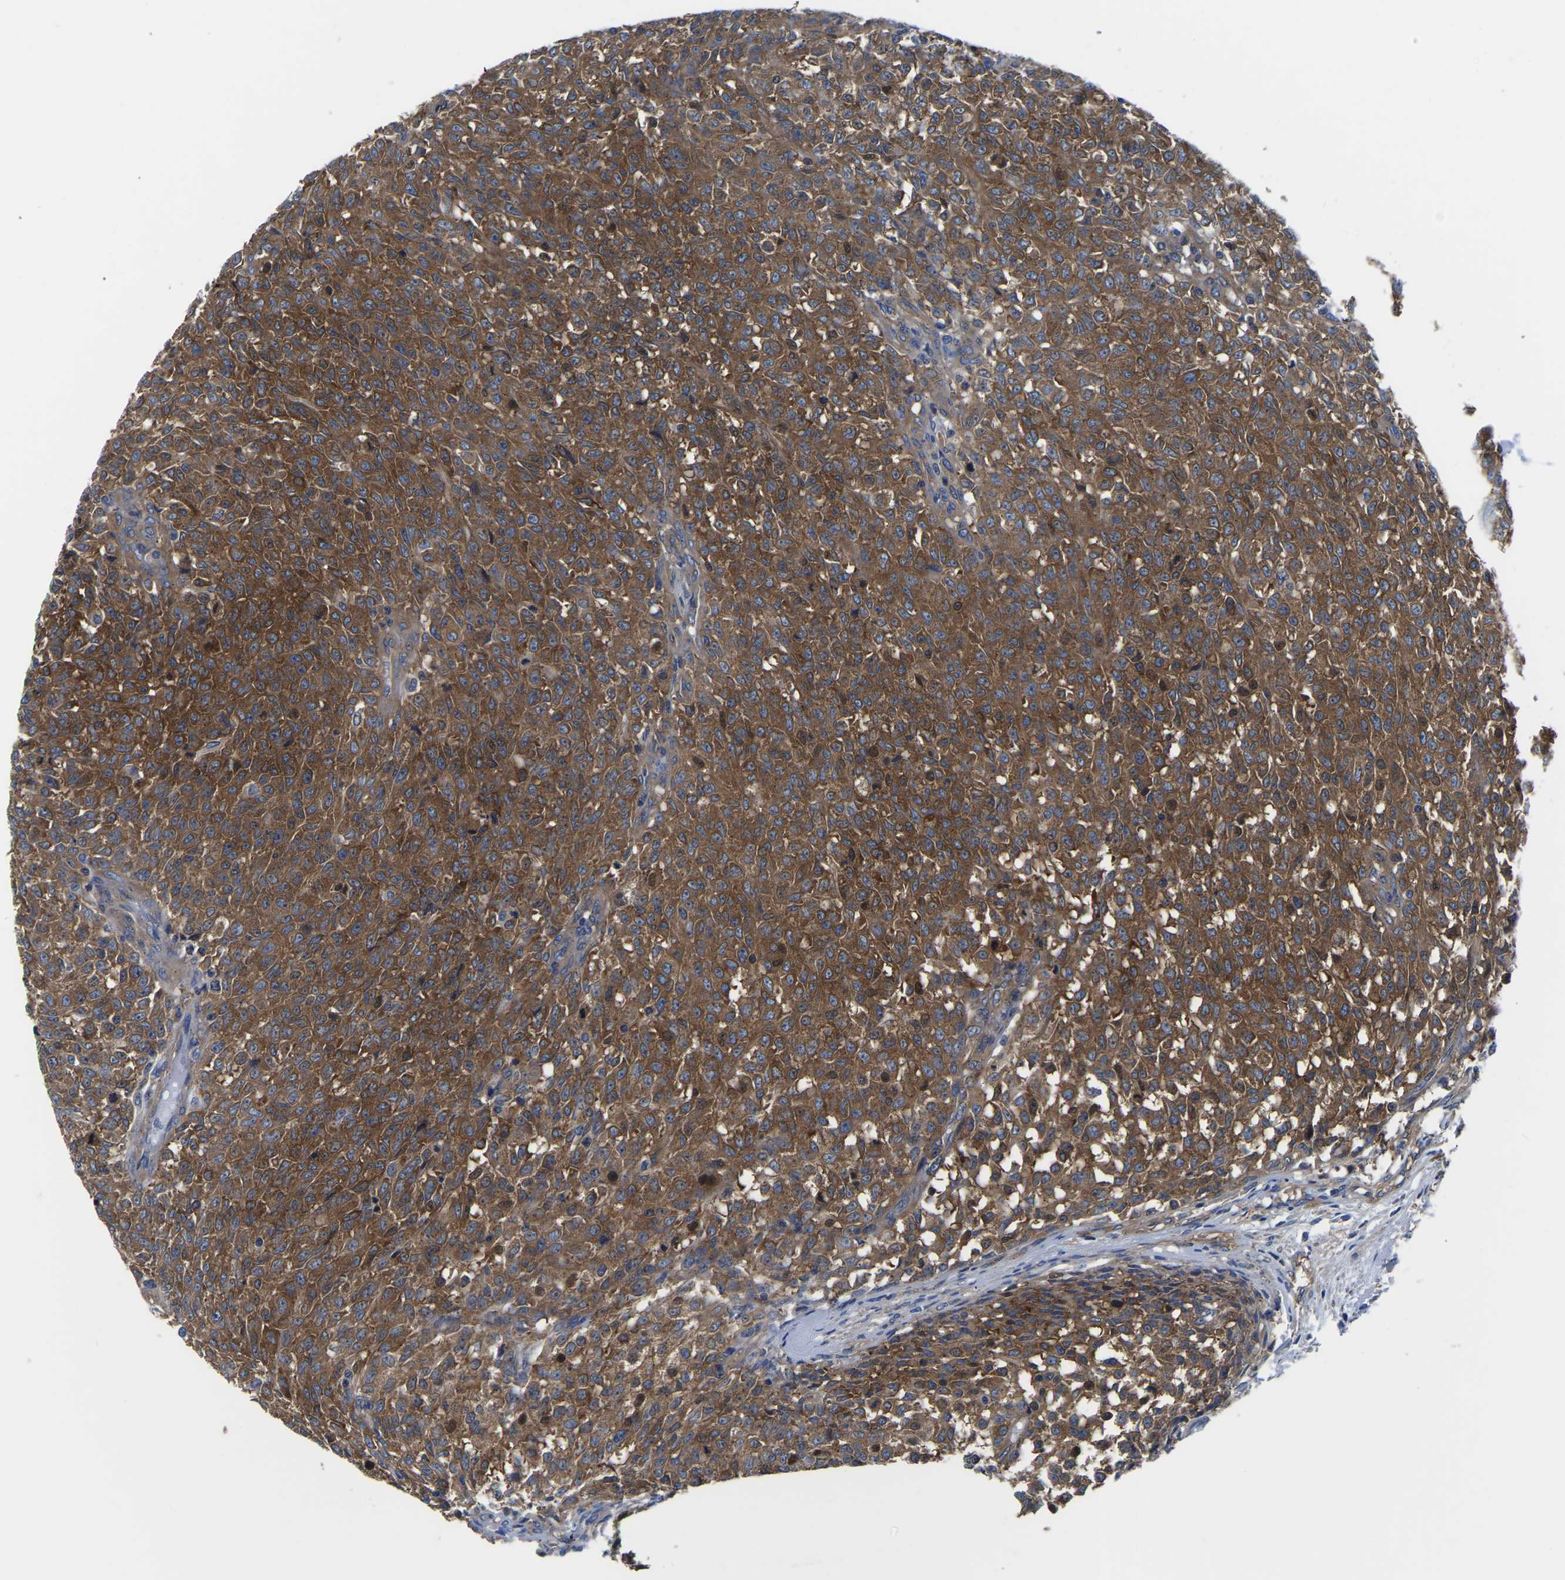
{"staining": {"intensity": "moderate", "quantity": ">75%", "location": "cytoplasmic/membranous"}, "tissue": "testis cancer", "cell_type": "Tumor cells", "image_type": "cancer", "snomed": [{"axis": "morphology", "description": "Seminoma, NOS"}, {"axis": "topography", "description": "Testis"}], "caption": "Protein positivity by immunohistochemistry exhibits moderate cytoplasmic/membranous staining in approximately >75% of tumor cells in seminoma (testis).", "gene": "TFG", "patient": {"sex": "male", "age": 59}}